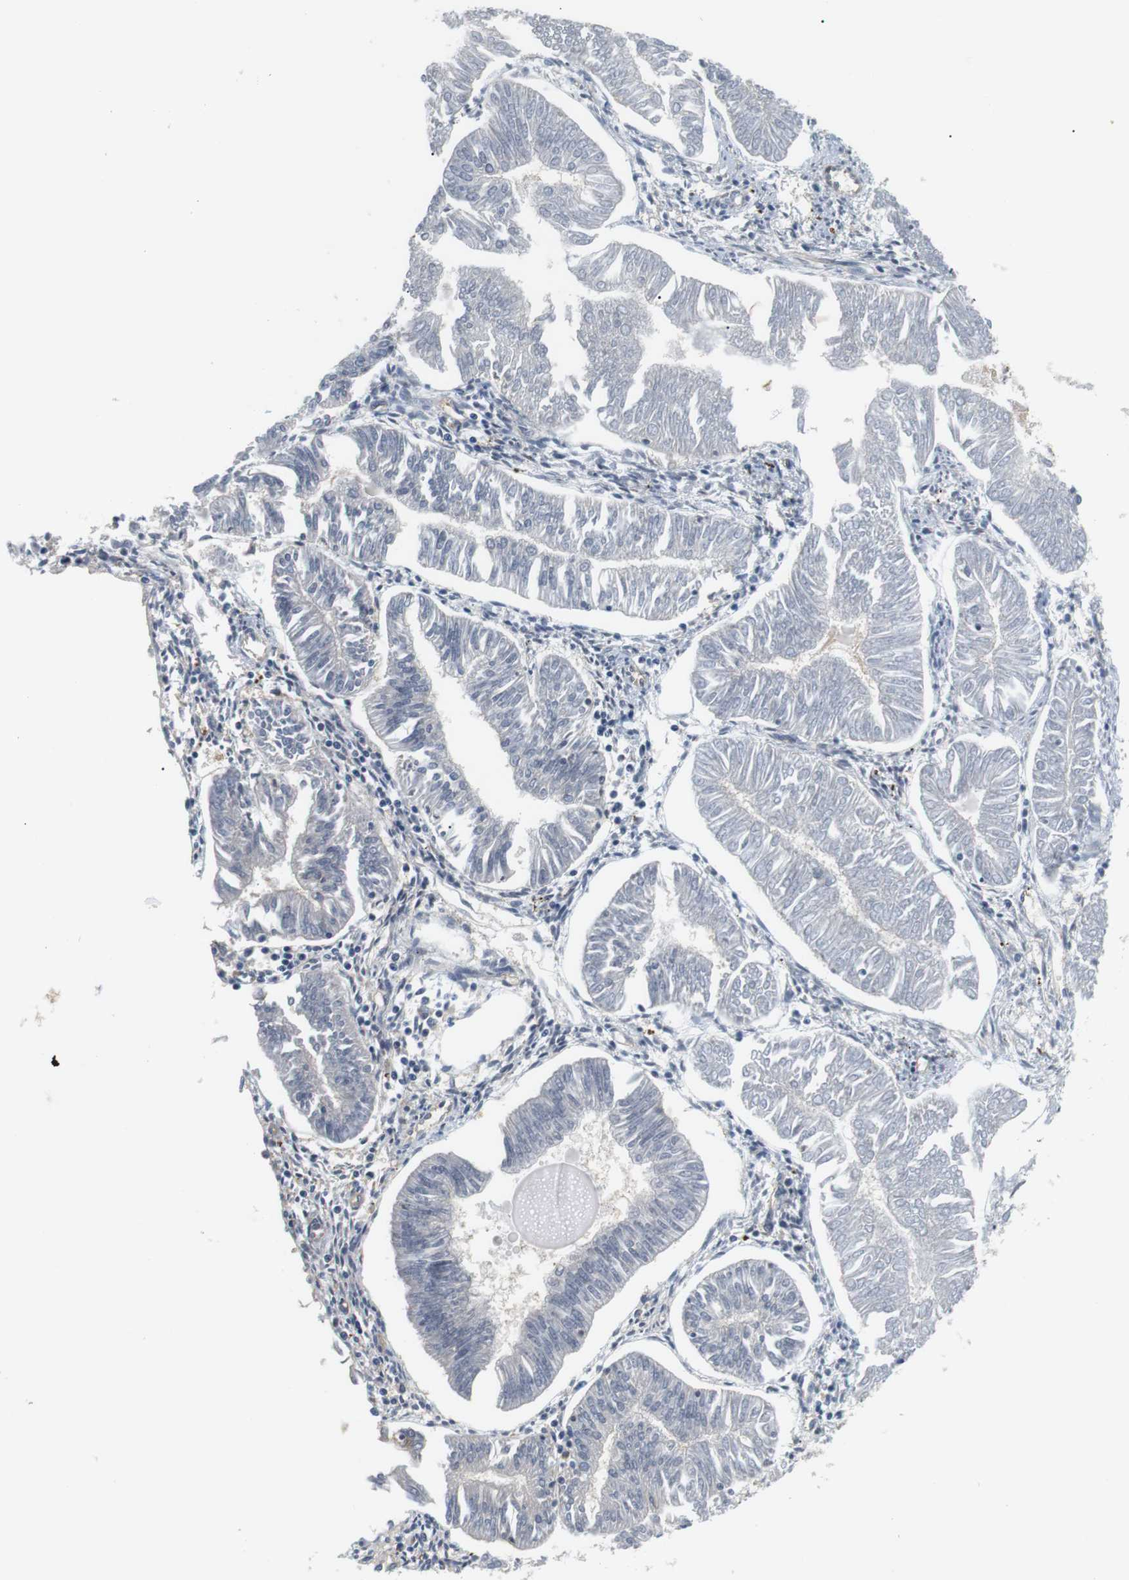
{"staining": {"intensity": "negative", "quantity": "none", "location": "none"}, "tissue": "endometrial cancer", "cell_type": "Tumor cells", "image_type": "cancer", "snomed": [{"axis": "morphology", "description": "Adenocarcinoma, NOS"}, {"axis": "topography", "description": "Endometrium"}], "caption": "Human endometrial cancer stained for a protein using immunohistochemistry (IHC) shows no positivity in tumor cells.", "gene": "SLC30A1", "patient": {"sex": "female", "age": 53}}